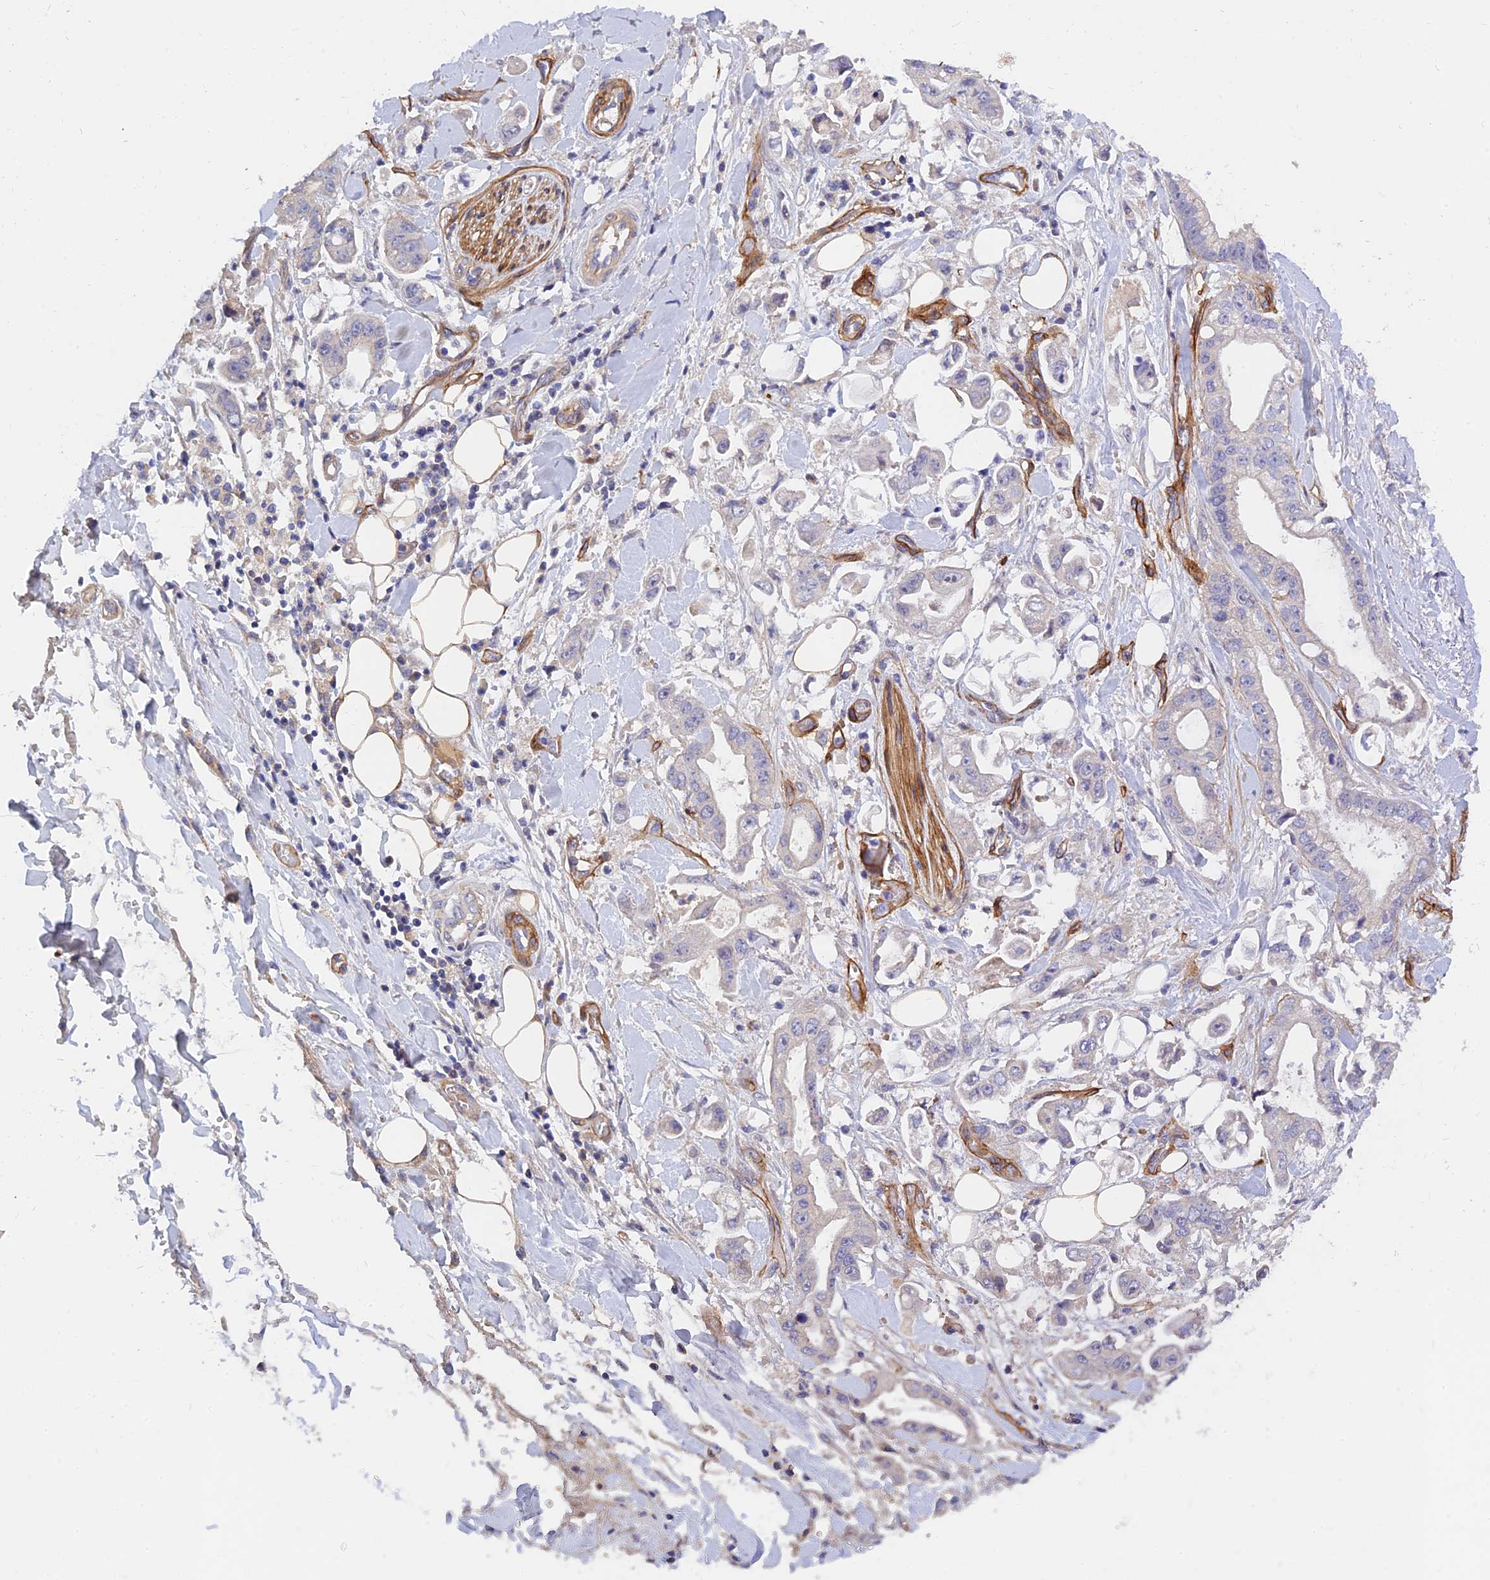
{"staining": {"intensity": "negative", "quantity": "none", "location": "none"}, "tissue": "stomach cancer", "cell_type": "Tumor cells", "image_type": "cancer", "snomed": [{"axis": "morphology", "description": "Adenocarcinoma, NOS"}, {"axis": "topography", "description": "Stomach"}], "caption": "Stomach adenocarcinoma stained for a protein using immunohistochemistry reveals no expression tumor cells.", "gene": "MRPL35", "patient": {"sex": "male", "age": 62}}